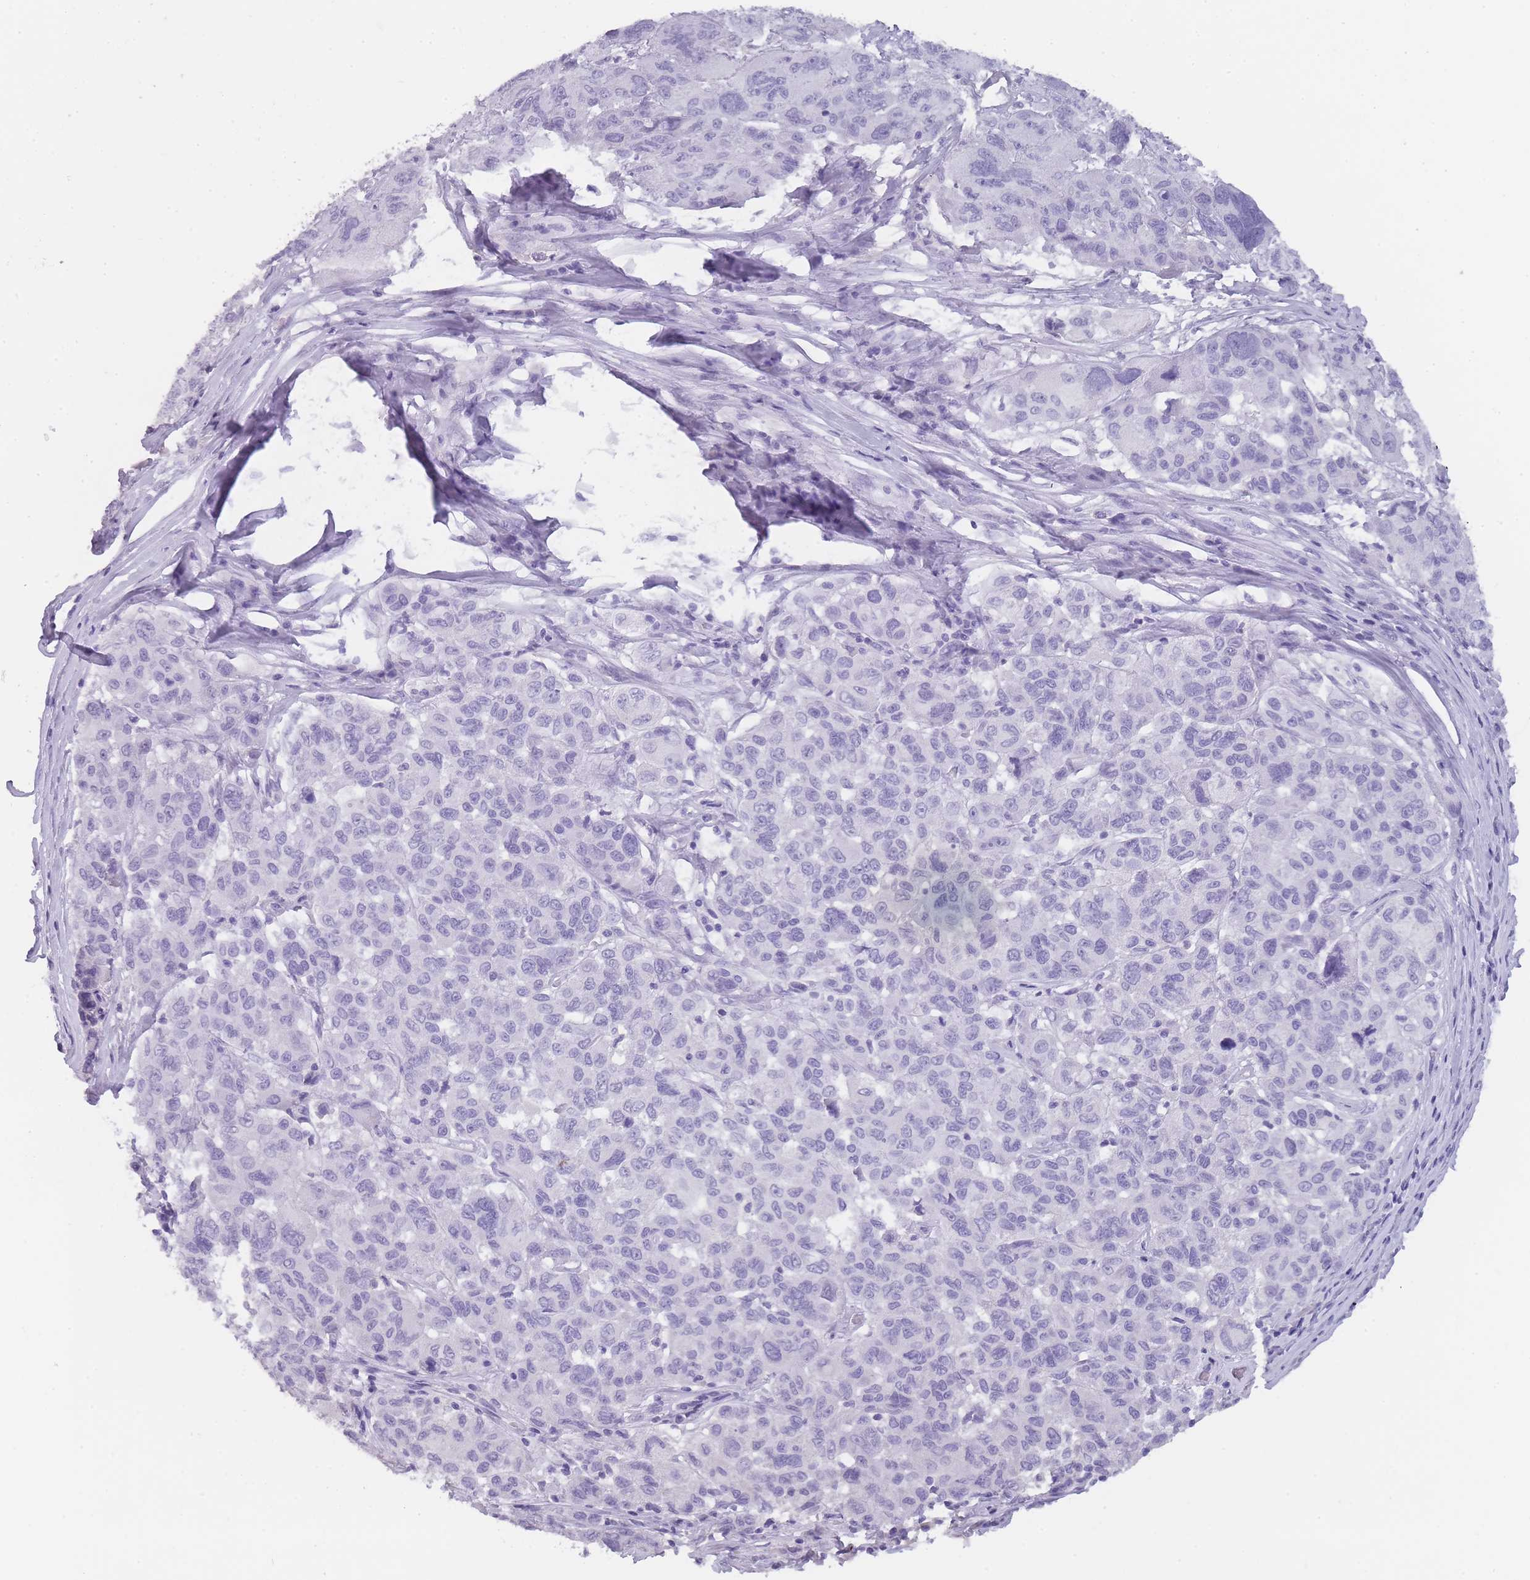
{"staining": {"intensity": "negative", "quantity": "none", "location": "none"}, "tissue": "melanoma", "cell_type": "Tumor cells", "image_type": "cancer", "snomed": [{"axis": "morphology", "description": "Malignant melanoma, NOS"}, {"axis": "topography", "description": "Skin"}], "caption": "DAB (3,3'-diaminobenzidine) immunohistochemical staining of melanoma exhibits no significant staining in tumor cells.", "gene": "TCP11", "patient": {"sex": "female", "age": 66}}